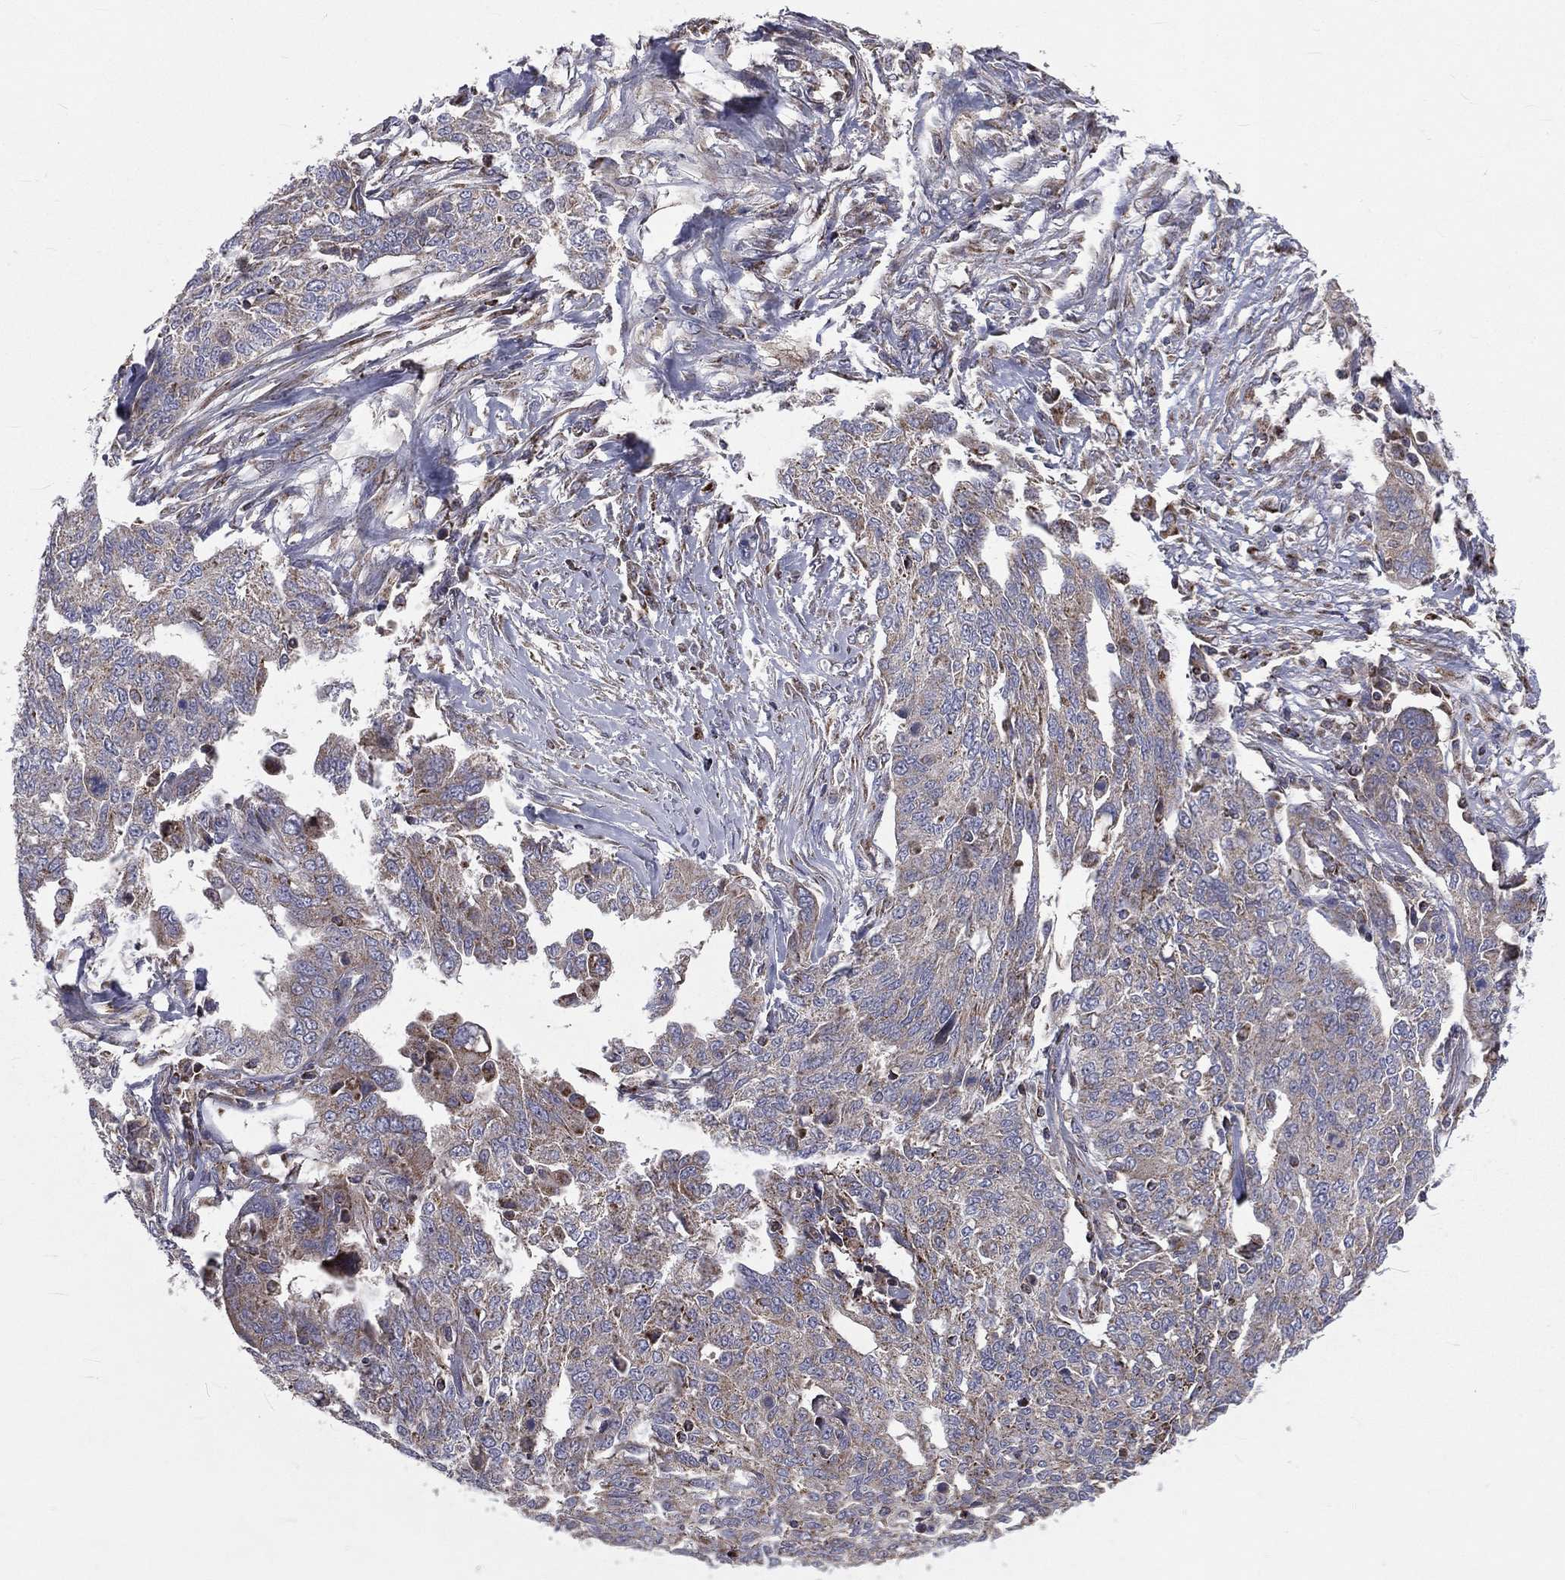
{"staining": {"intensity": "weak", "quantity": "<25%", "location": "cytoplasmic/membranous"}, "tissue": "ovarian cancer", "cell_type": "Tumor cells", "image_type": "cancer", "snomed": [{"axis": "morphology", "description": "Cystadenocarcinoma, serous, NOS"}, {"axis": "topography", "description": "Ovary"}], "caption": "Tumor cells are negative for protein expression in human ovarian serous cystadenocarcinoma.", "gene": "GPD1", "patient": {"sex": "female", "age": 67}}